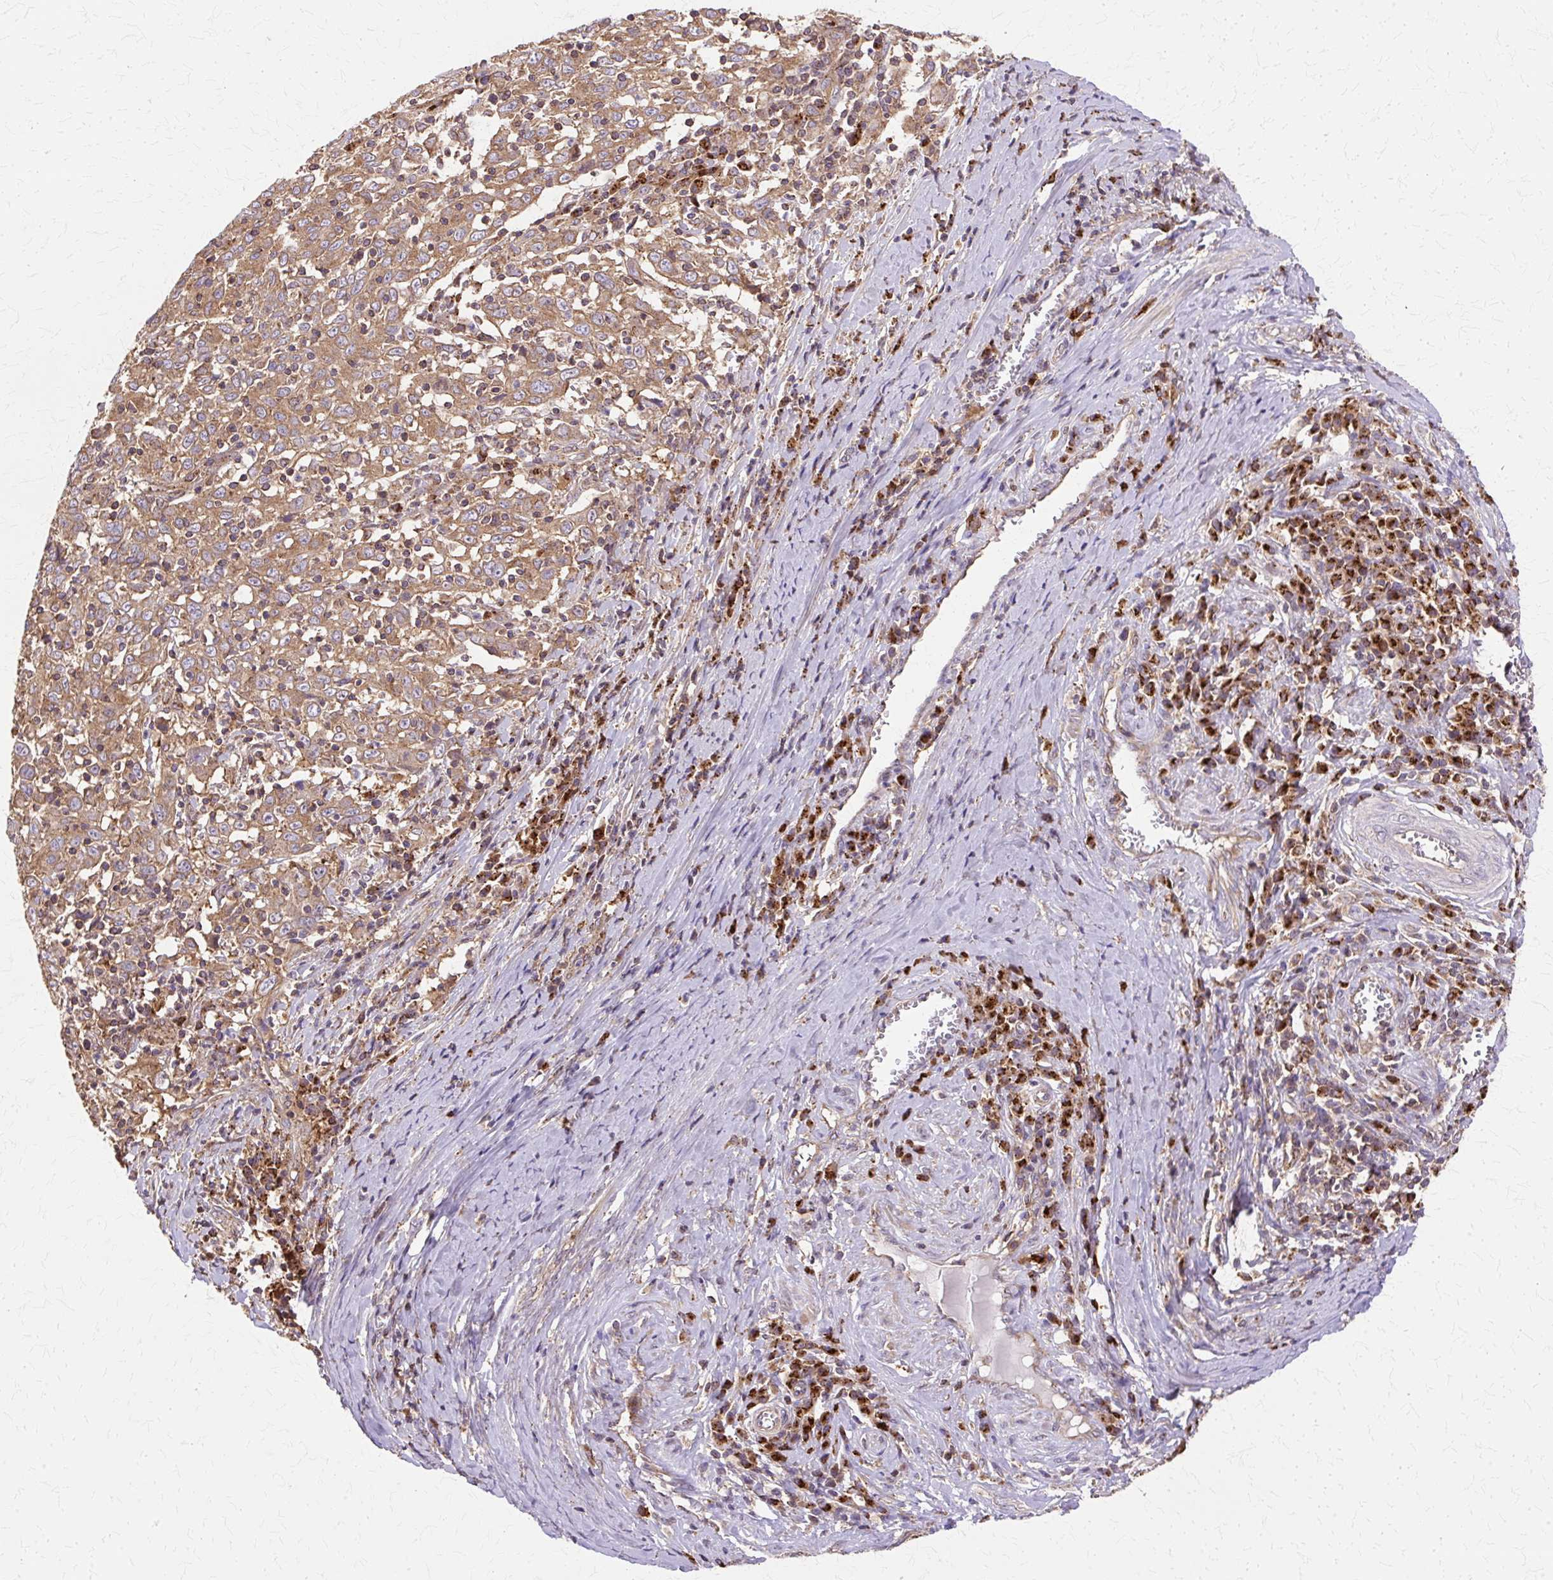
{"staining": {"intensity": "moderate", "quantity": ">75%", "location": "cytoplasmic/membranous"}, "tissue": "cervical cancer", "cell_type": "Tumor cells", "image_type": "cancer", "snomed": [{"axis": "morphology", "description": "Squamous cell carcinoma, NOS"}, {"axis": "topography", "description": "Cervix"}], "caption": "Cervical squamous cell carcinoma stained for a protein (brown) reveals moderate cytoplasmic/membranous positive positivity in about >75% of tumor cells.", "gene": "COPB1", "patient": {"sex": "female", "age": 46}}